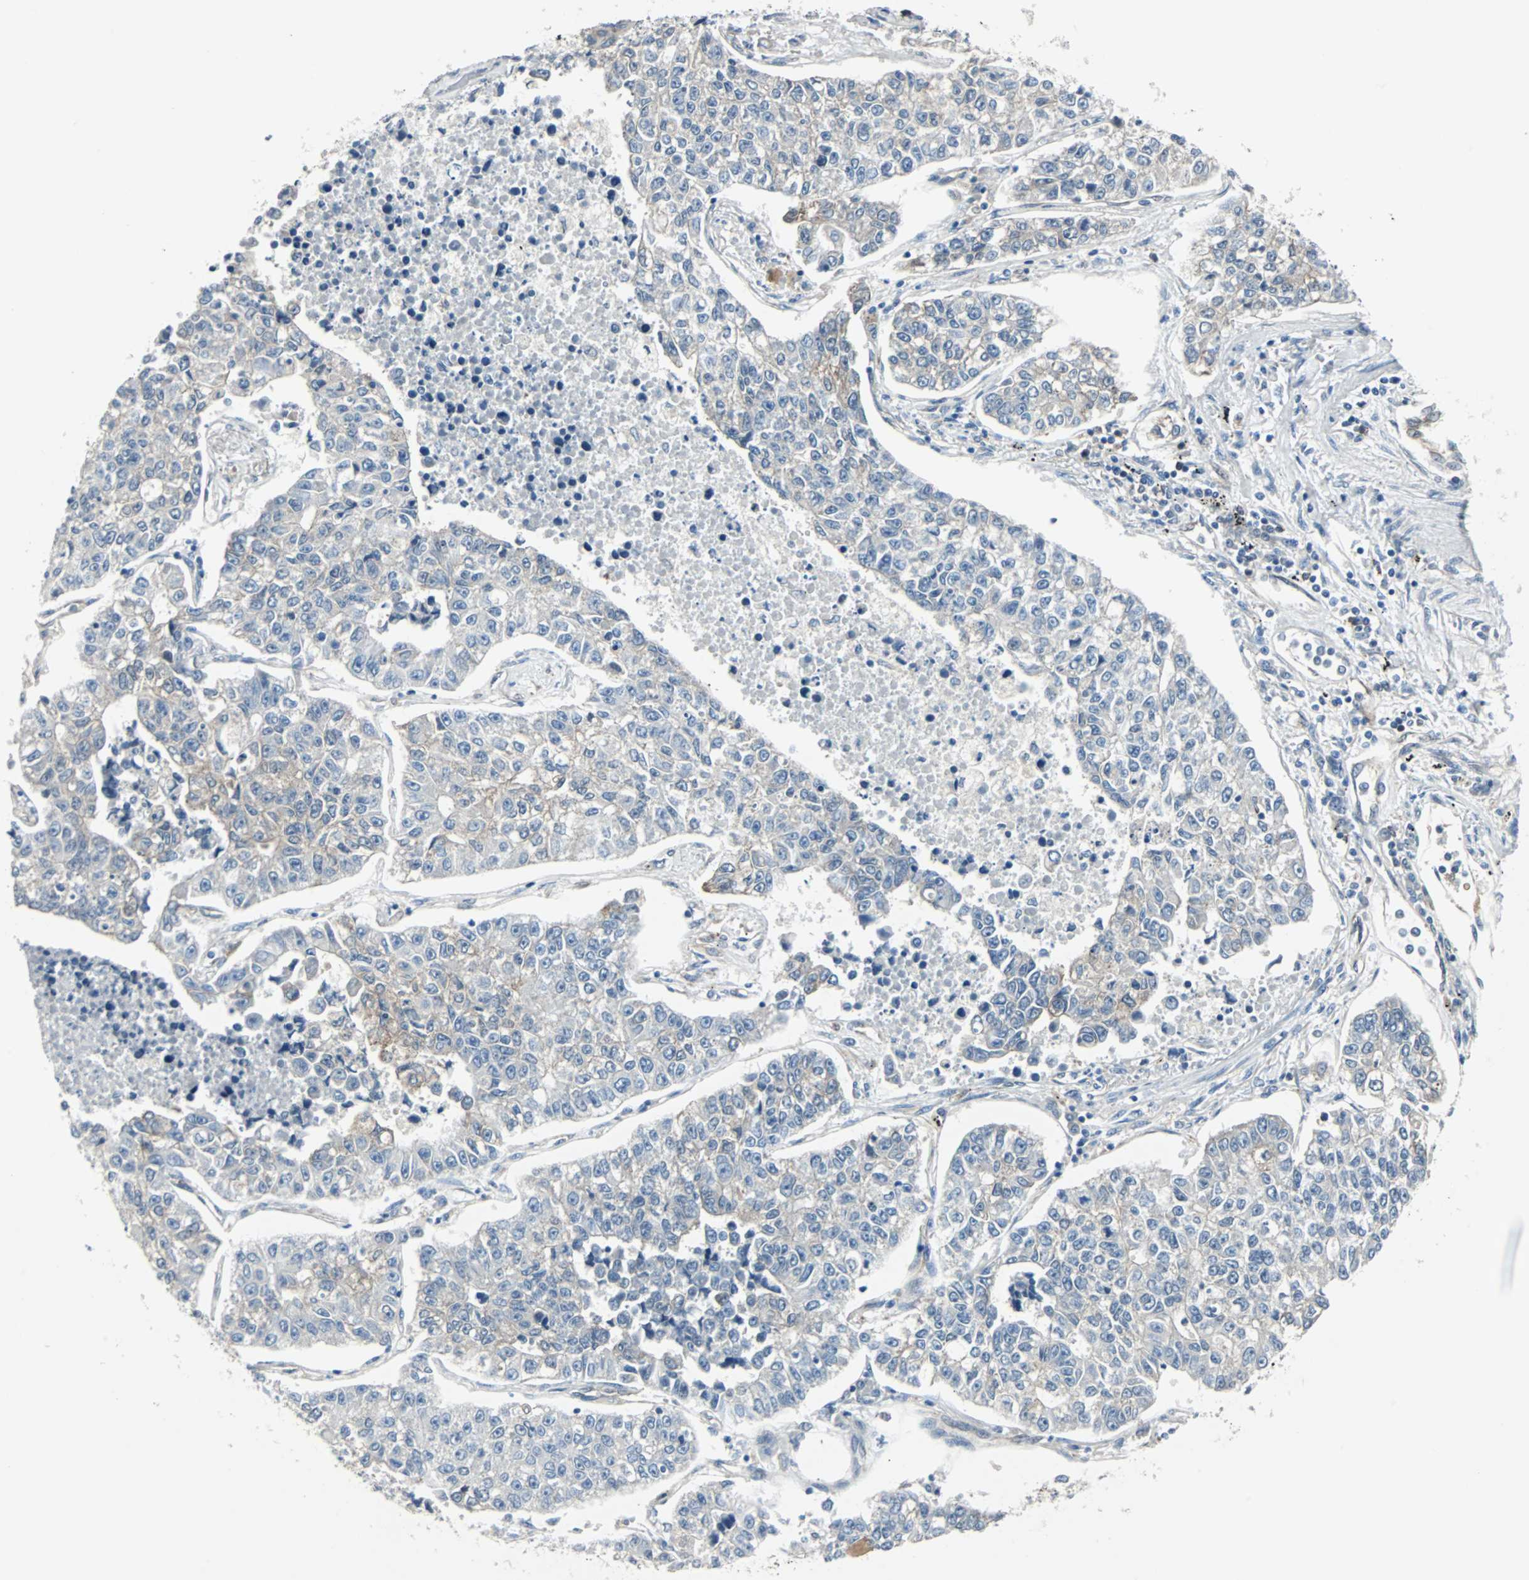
{"staining": {"intensity": "weak", "quantity": "25%-75%", "location": "cytoplasmic/membranous"}, "tissue": "lung cancer", "cell_type": "Tumor cells", "image_type": "cancer", "snomed": [{"axis": "morphology", "description": "Adenocarcinoma, NOS"}, {"axis": "topography", "description": "Lung"}], "caption": "This photomicrograph shows lung cancer stained with immunohistochemistry to label a protein in brown. The cytoplasmic/membranous of tumor cells show weak positivity for the protein. Nuclei are counter-stained blue.", "gene": "SWAP70", "patient": {"sex": "male", "age": 49}}